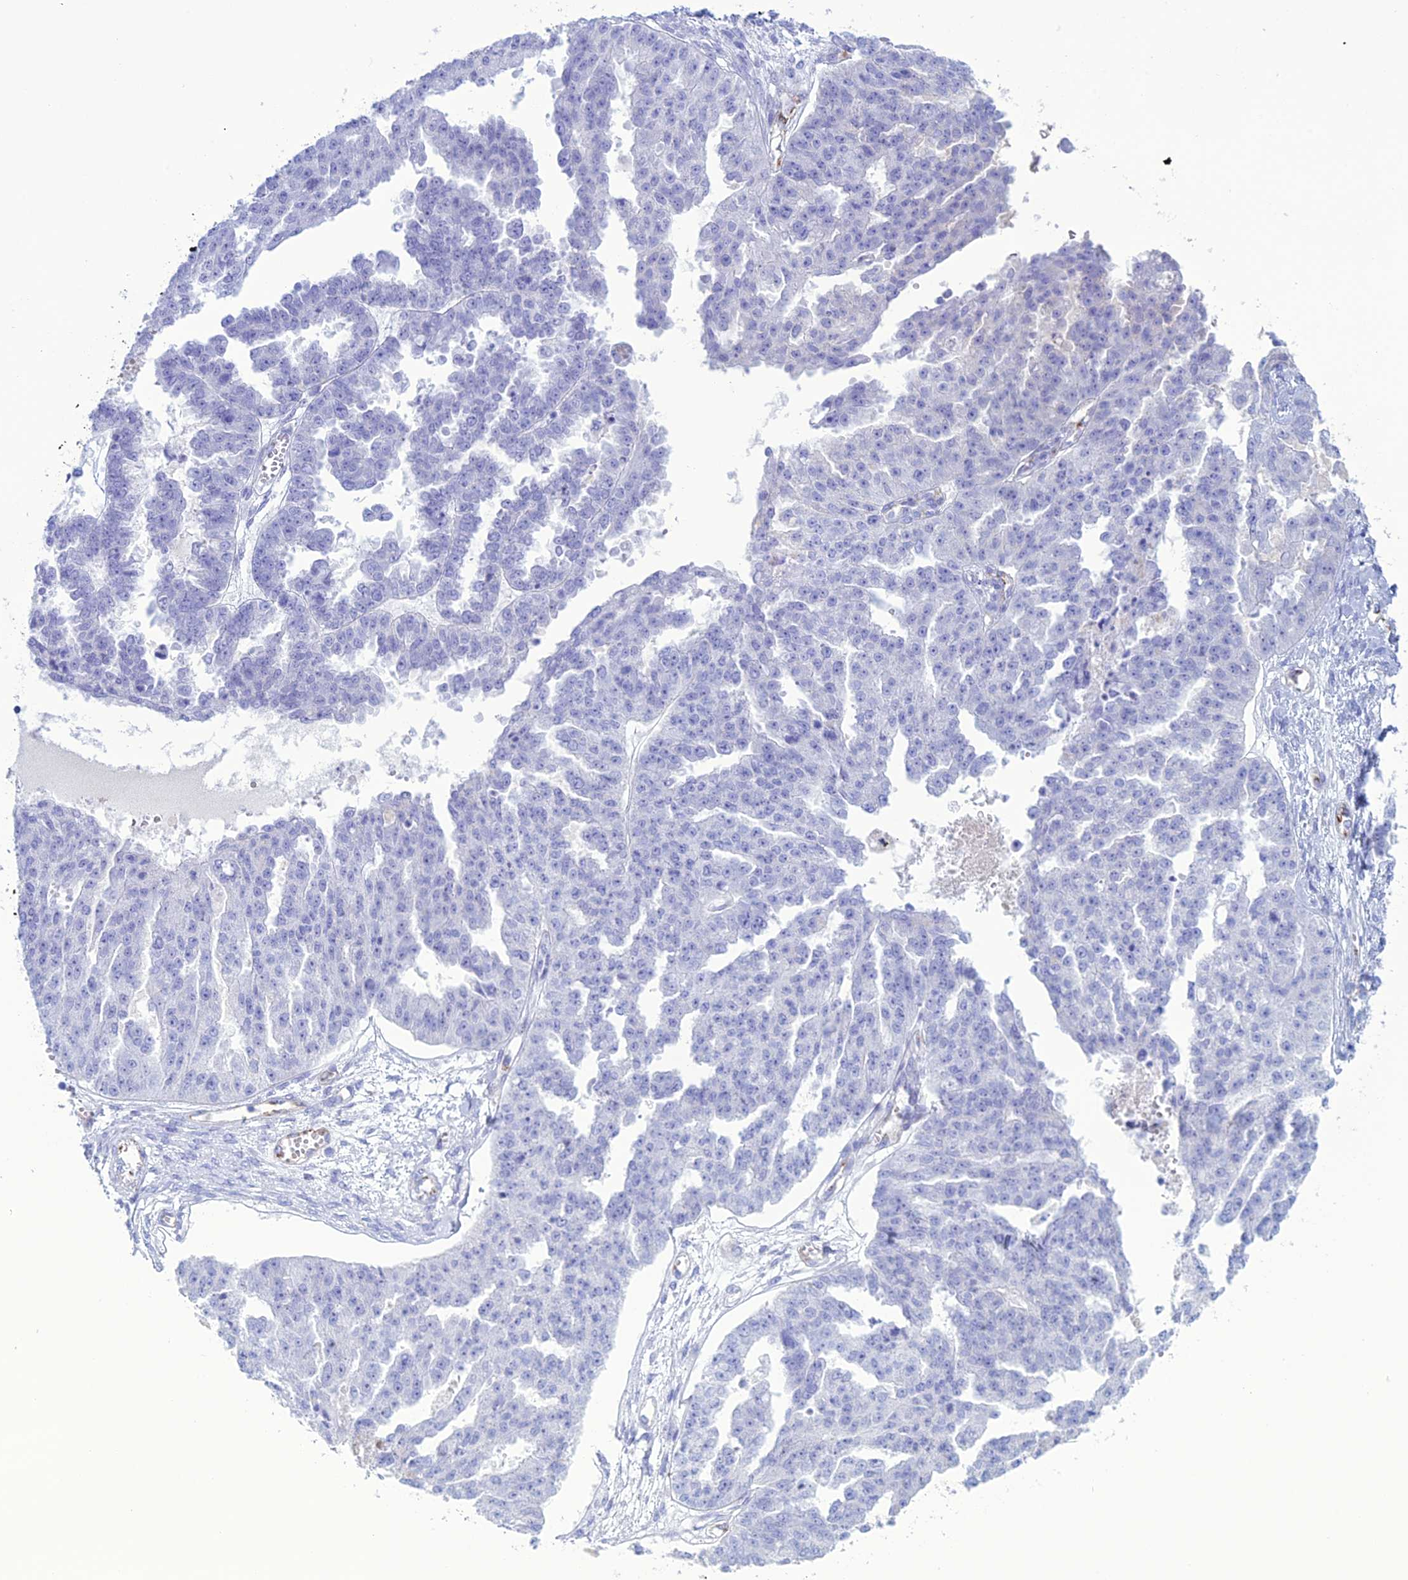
{"staining": {"intensity": "negative", "quantity": "none", "location": "none"}, "tissue": "ovarian cancer", "cell_type": "Tumor cells", "image_type": "cancer", "snomed": [{"axis": "morphology", "description": "Cystadenocarcinoma, serous, NOS"}, {"axis": "topography", "description": "Ovary"}], "caption": "A photomicrograph of ovarian serous cystadenocarcinoma stained for a protein displays no brown staining in tumor cells.", "gene": "CDC42EP5", "patient": {"sex": "female", "age": 58}}